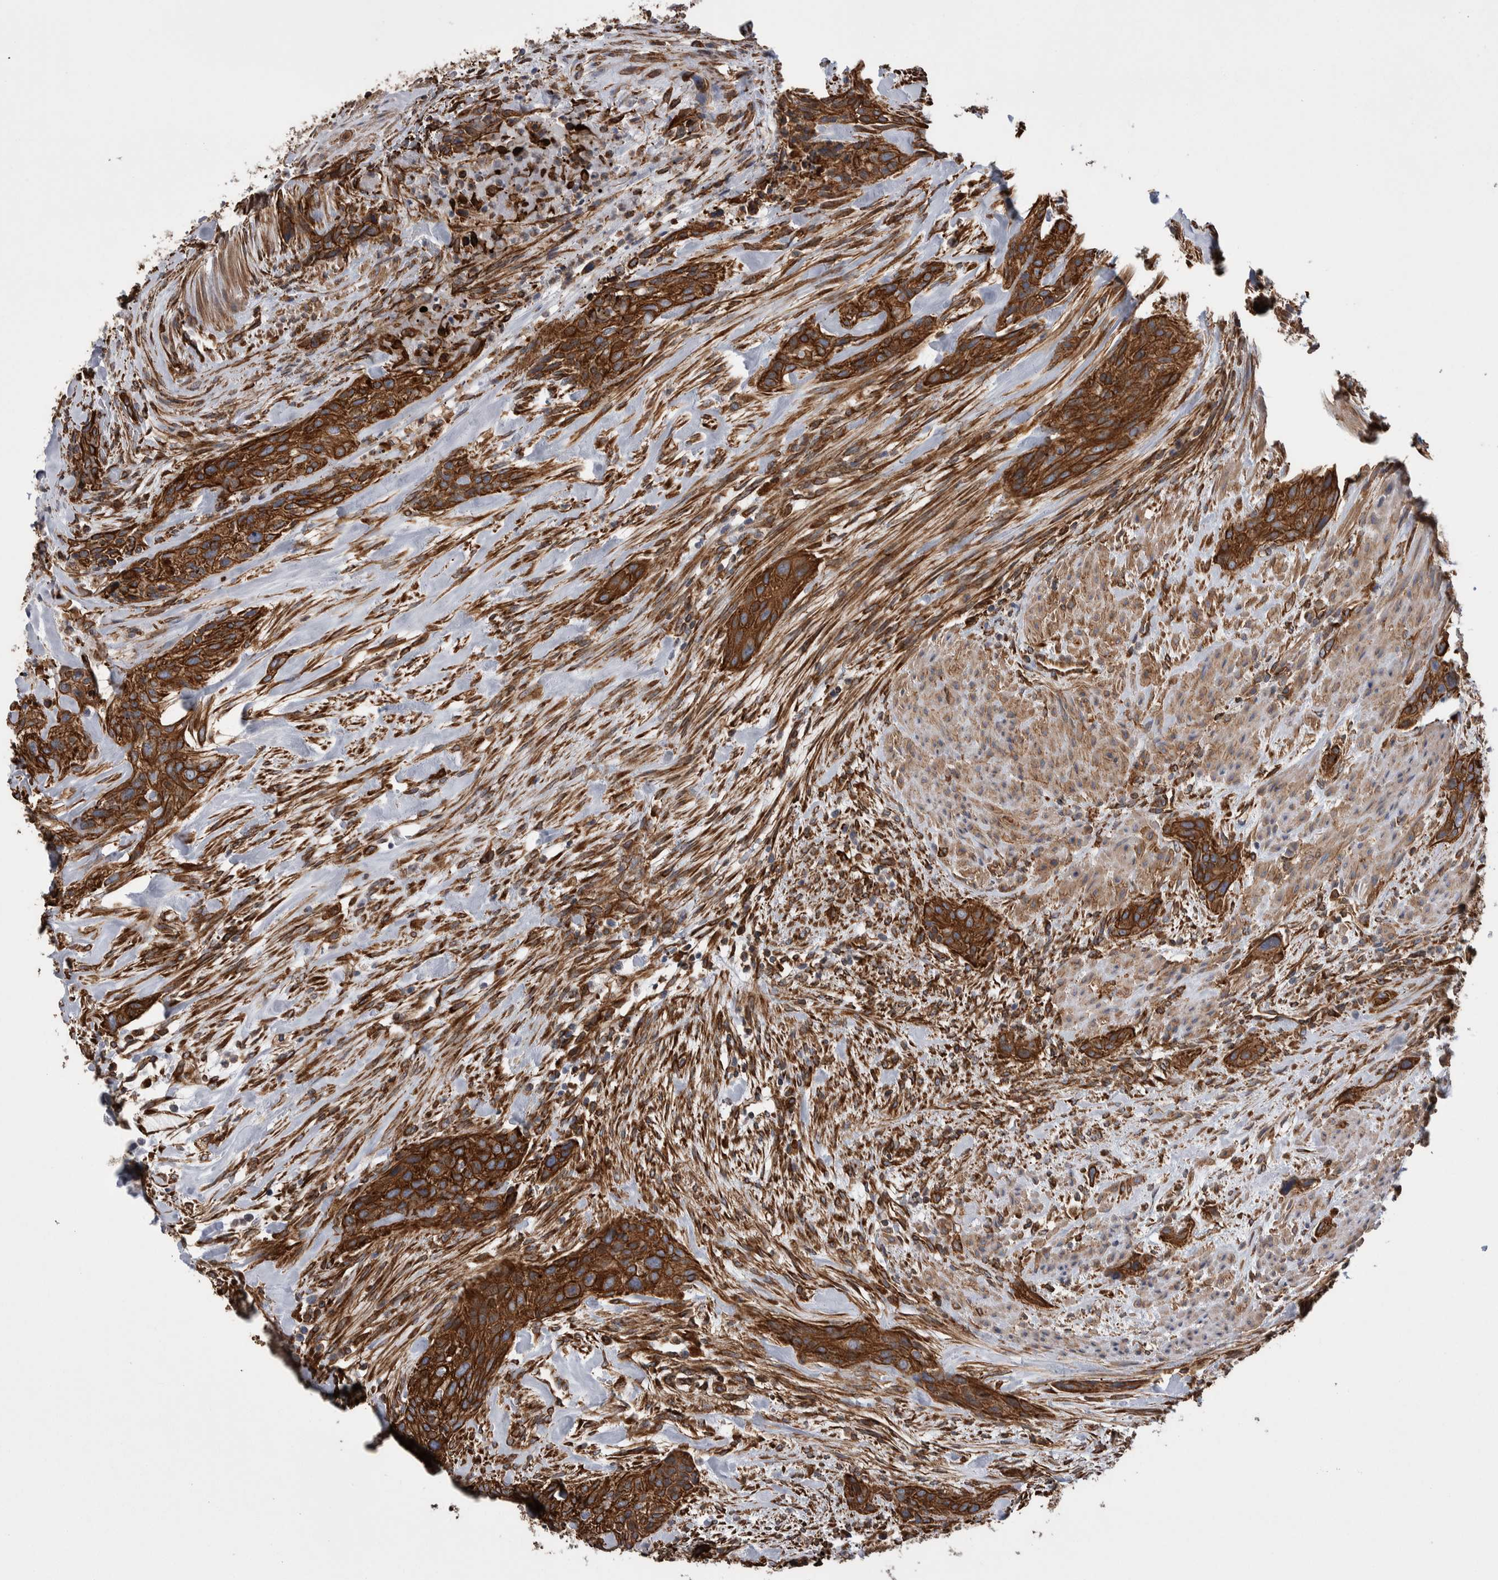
{"staining": {"intensity": "strong", "quantity": ">75%", "location": "cytoplasmic/membranous"}, "tissue": "urothelial cancer", "cell_type": "Tumor cells", "image_type": "cancer", "snomed": [{"axis": "morphology", "description": "Urothelial carcinoma, High grade"}, {"axis": "topography", "description": "Urinary bladder"}], "caption": "Immunohistochemical staining of human high-grade urothelial carcinoma displays strong cytoplasmic/membranous protein positivity in approximately >75% of tumor cells.", "gene": "KIF12", "patient": {"sex": "male", "age": 35}}